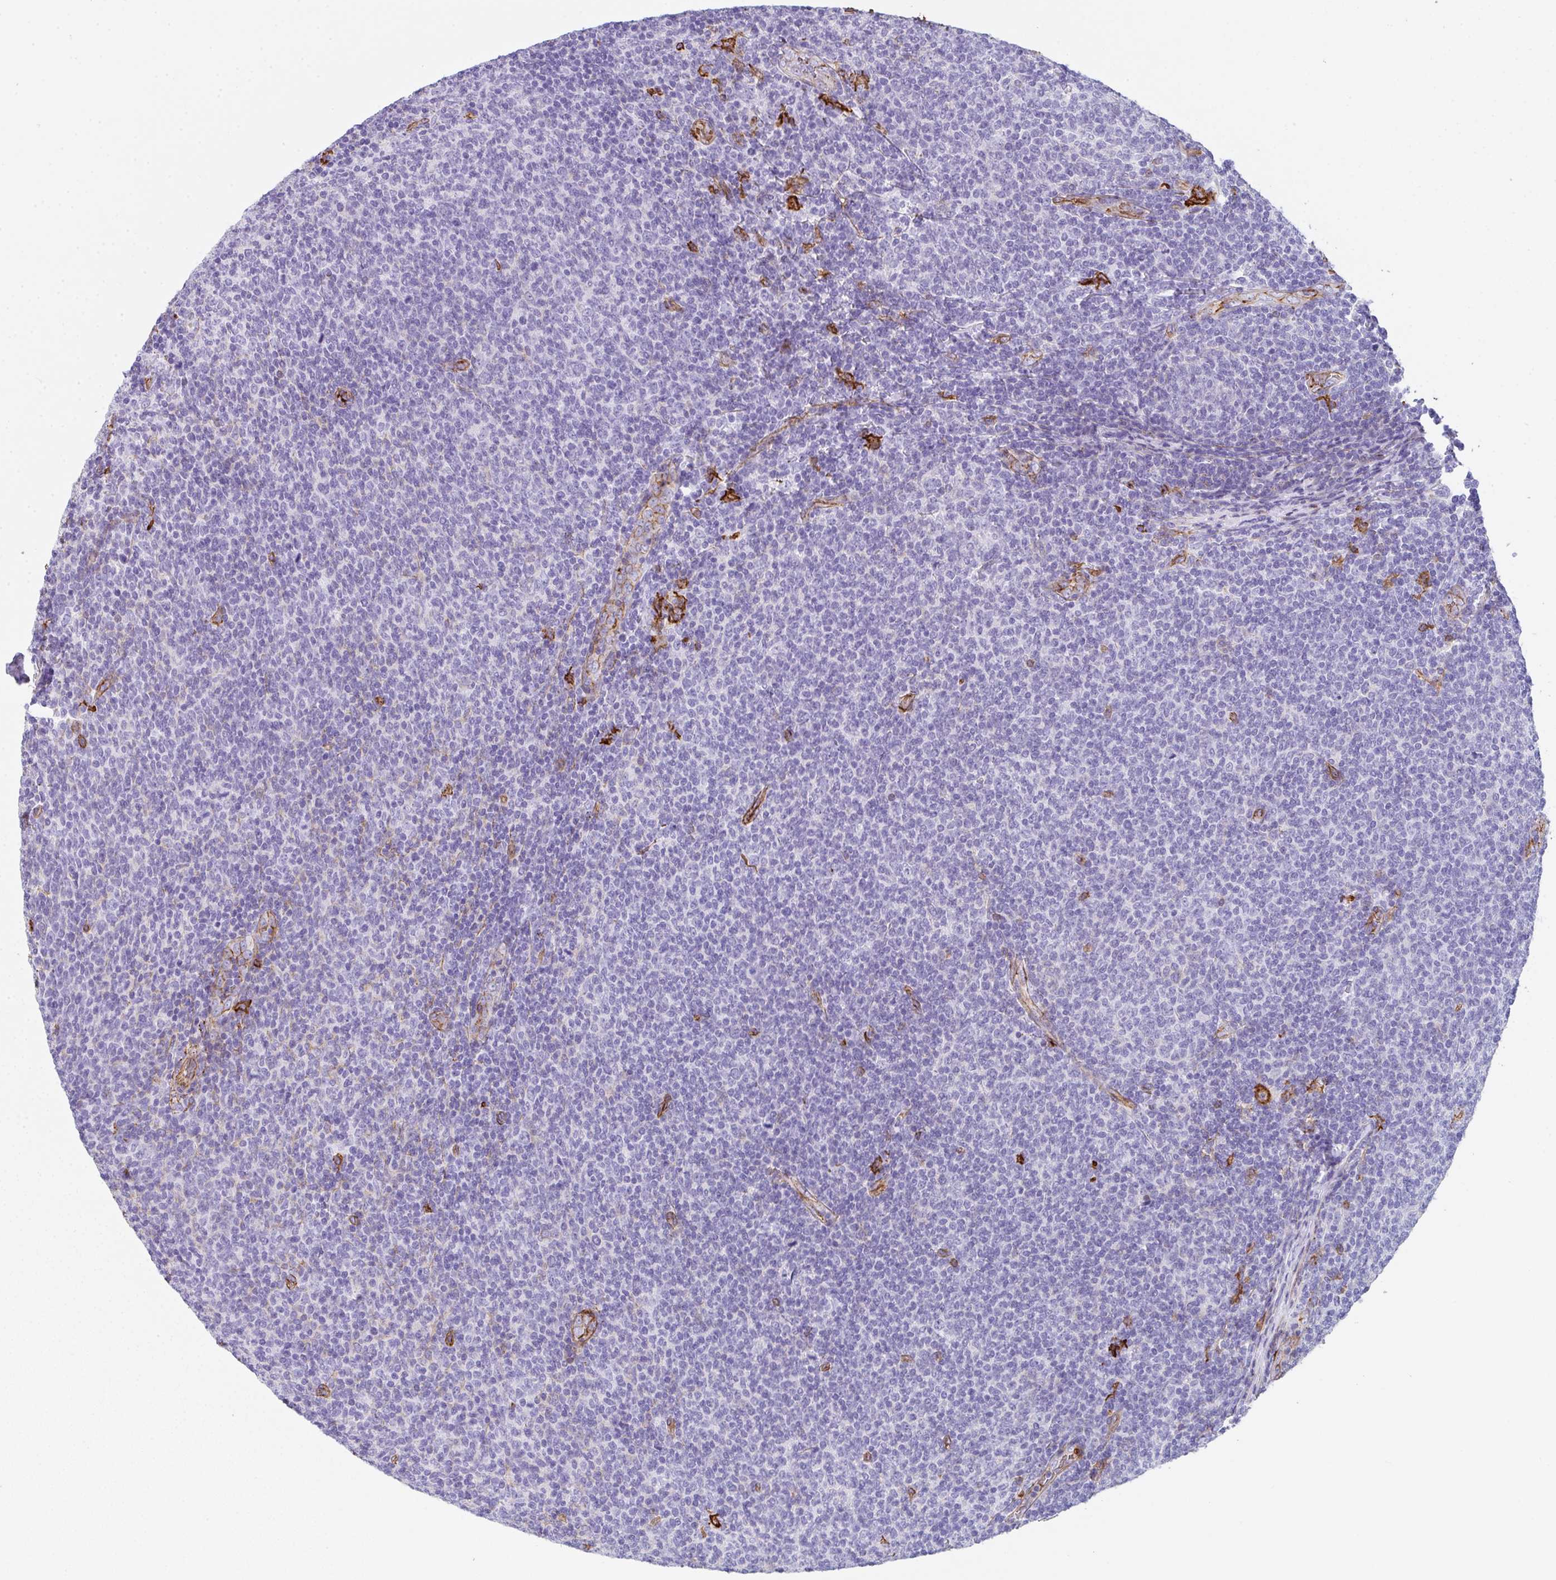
{"staining": {"intensity": "negative", "quantity": "none", "location": "none"}, "tissue": "lymphoma", "cell_type": "Tumor cells", "image_type": "cancer", "snomed": [{"axis": "morphology", "description": "Malignant lymphoma, non-Hodgkin's type, Low grade"}, {"axis": "topography", "description": "Lymph node"}], "caption": "Malignant lymphoma, non-Hodgkin's type (low-grade) stained for a protein using IHC demonstrates no staining tumor cells.", "gene": "DBN1", "patient": {"sex": "male", "age": 52}}